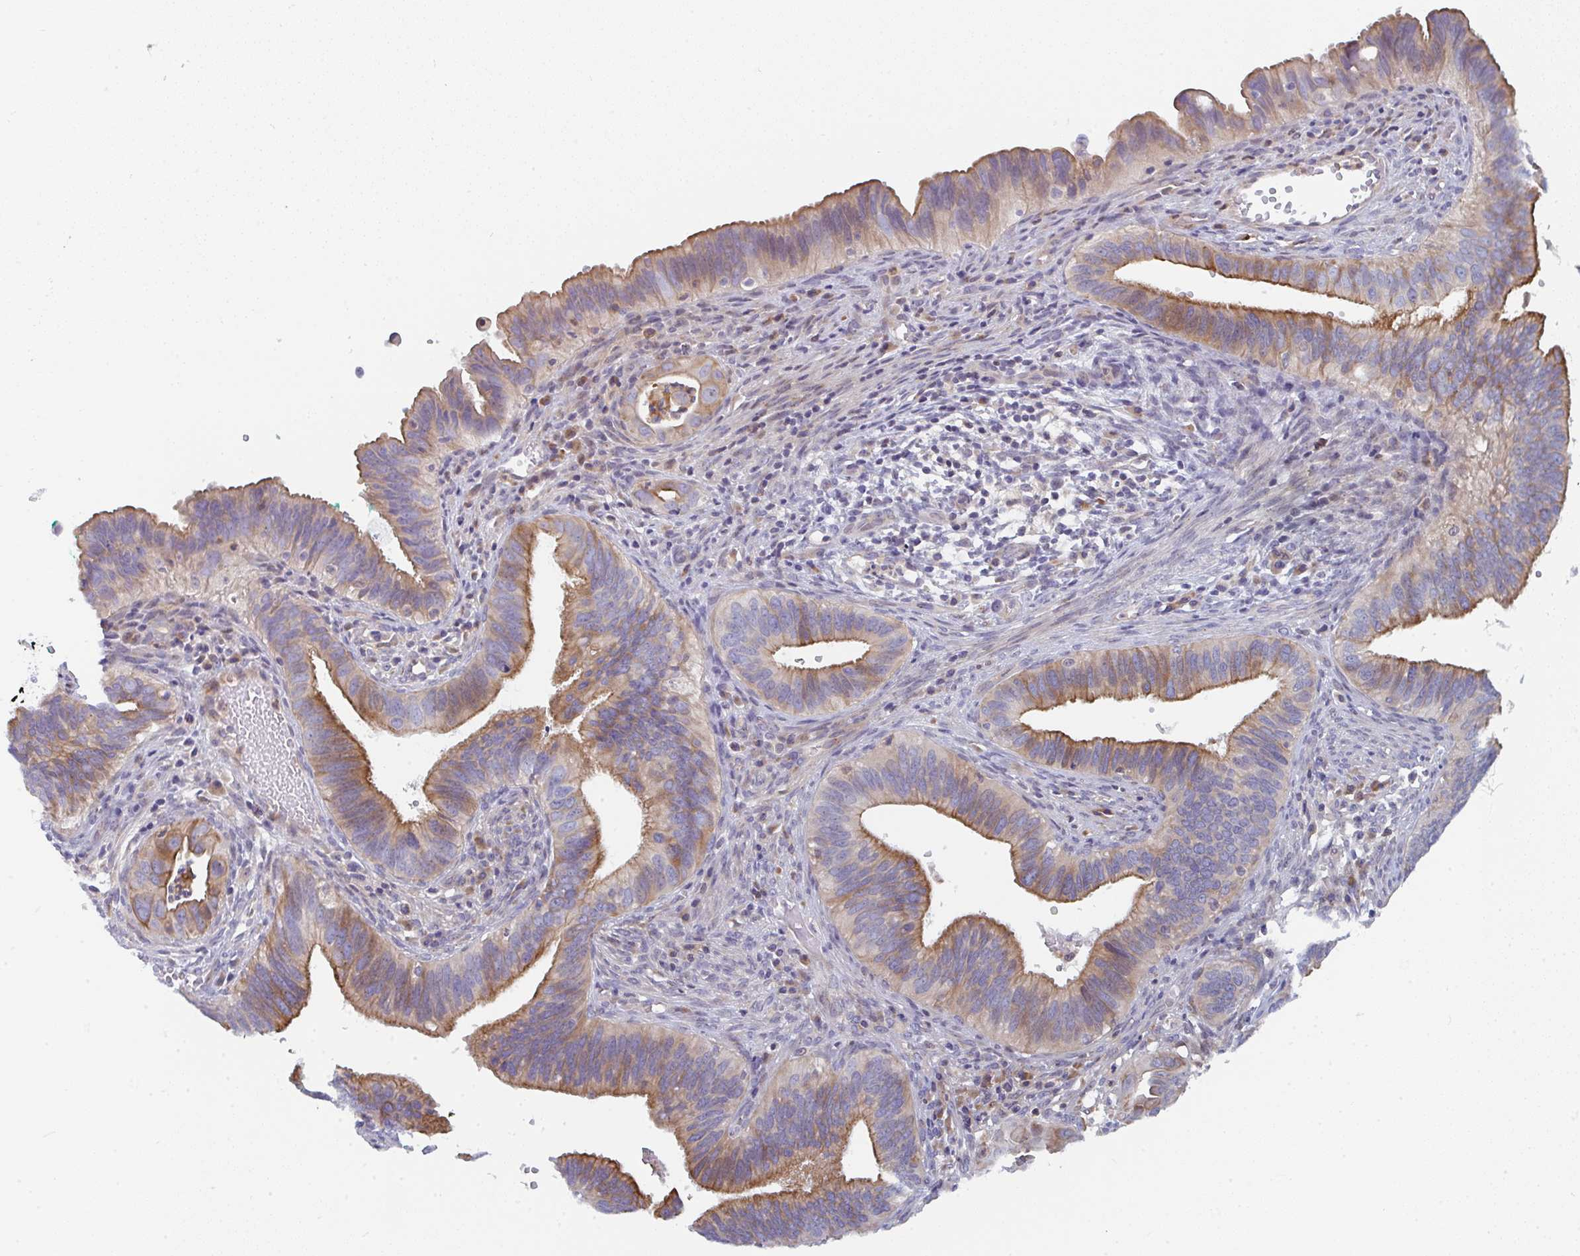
{"staining": {"intensity": "moderate", "quantity": ">75%", "location": "cytoplasmic/membranous"}, "tissue": "cervical cancer", "cell_type": "Tumor cells", "image_type": "cancer", "snomed": [{"axis": "morphology", "description": "Adenocarcinoma, NOS"}, {"axis": "topography", "description": "Cervix"}], "caption": "The photomicrograph reveals staining of cervical cancer (adenocarcinoma), revealing moderate cytoplasmic/membranous protein expression (brown color) within tumor cells.", "gene": "KLHL33", "patient": {"sex": "female", "age": 42}}